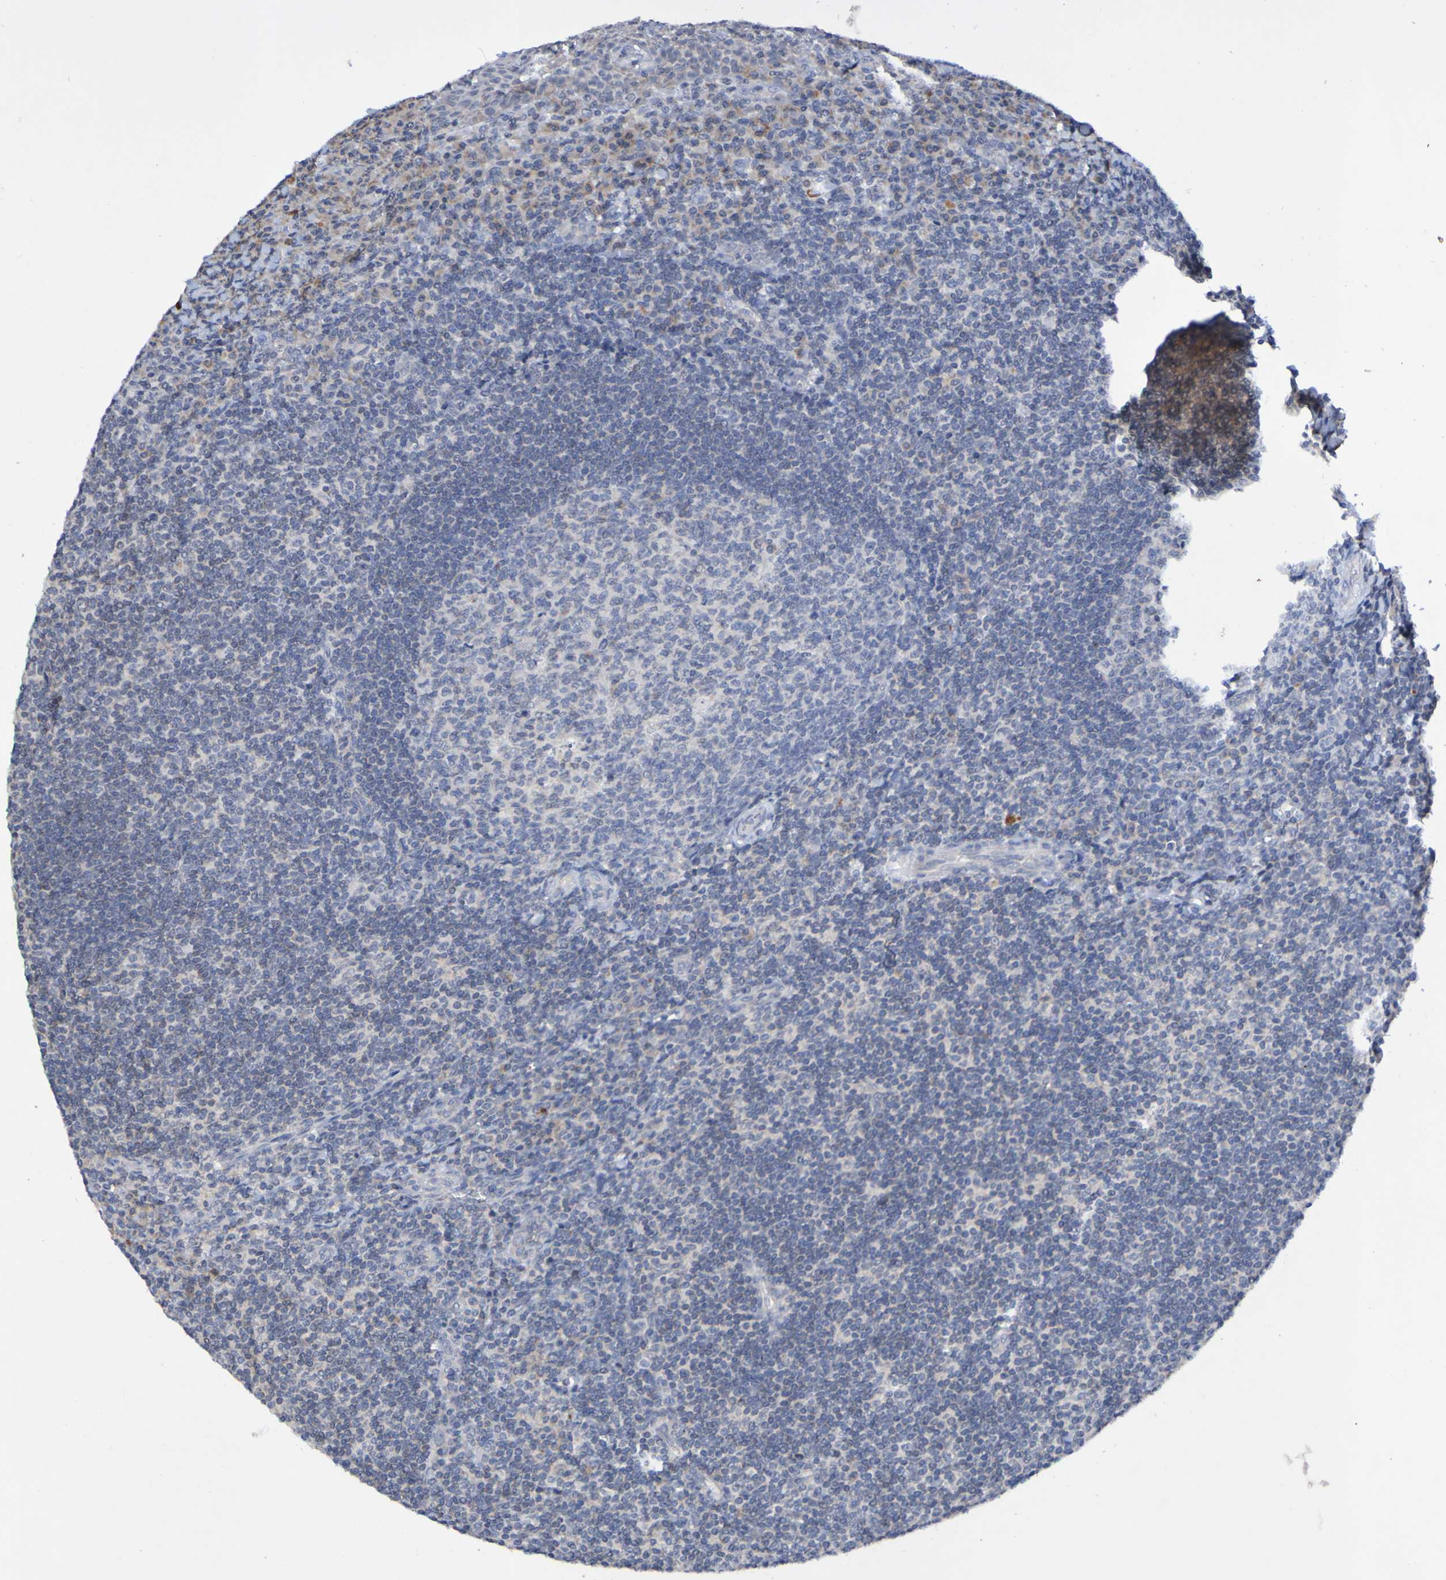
{"staining": {"intensity": "negative", "quantity": "none", "location": "none"}, "tissue": "tonsil", "cell_type": "Germinal center cells", "image_type": "normal", "snomed": [{"axis": "morphology", "description": "Normal tissue, NOS"}, {"axis": "topography", "description": "Tonsil"}], "caption": "Immunohistochemistry image of normal tonsil: tonsil stained with DAB shows no significant protein positivity in germinal center cells. Nuclei are stained in blue.", "gene": "PTP4A2", "patient": {"sex": "male", "age": 37}}